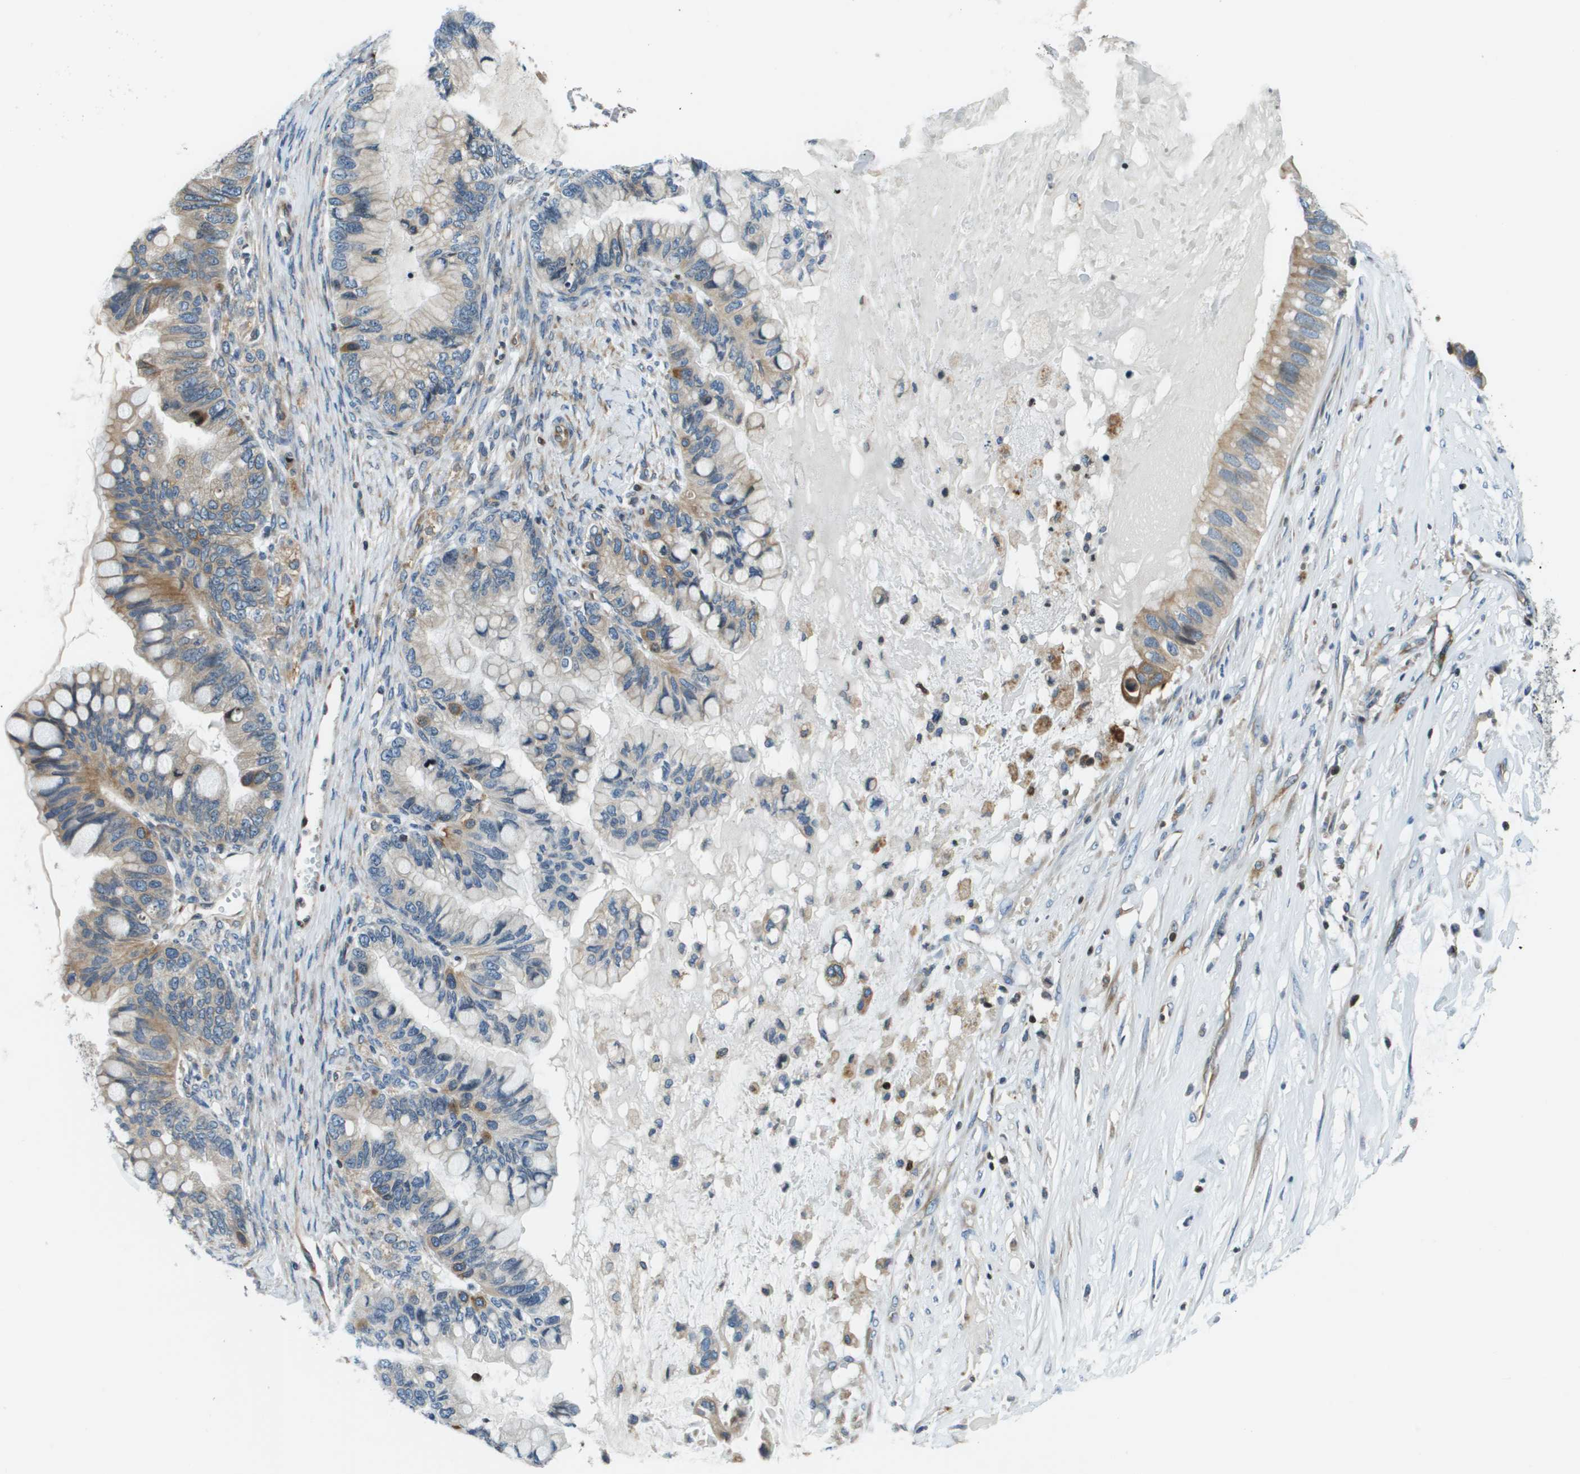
{"staining": {"intensity": "moderate", "quantity": "25%-75%", "location": "cytoplasmic/membranous"}, "tissue": "ovarian cancer", "cell_type": "Tumor cells", "image_type": "cancer", "snomed": [{"axis": "morphology", "description": "Cystadenocarcinoma, mucinous, NOS"}, {"axis": "topography", "description": "Ovary"}], "caption": "High-power microscopy captured an immunohistochemistry micrograph of ovarian cancer, revealing moderate cytoplasmic/membranous staining in about 25%-75% of tumor cells.", "gene": "ESYT1", "patient": {"sex": "female", "age": 80}}